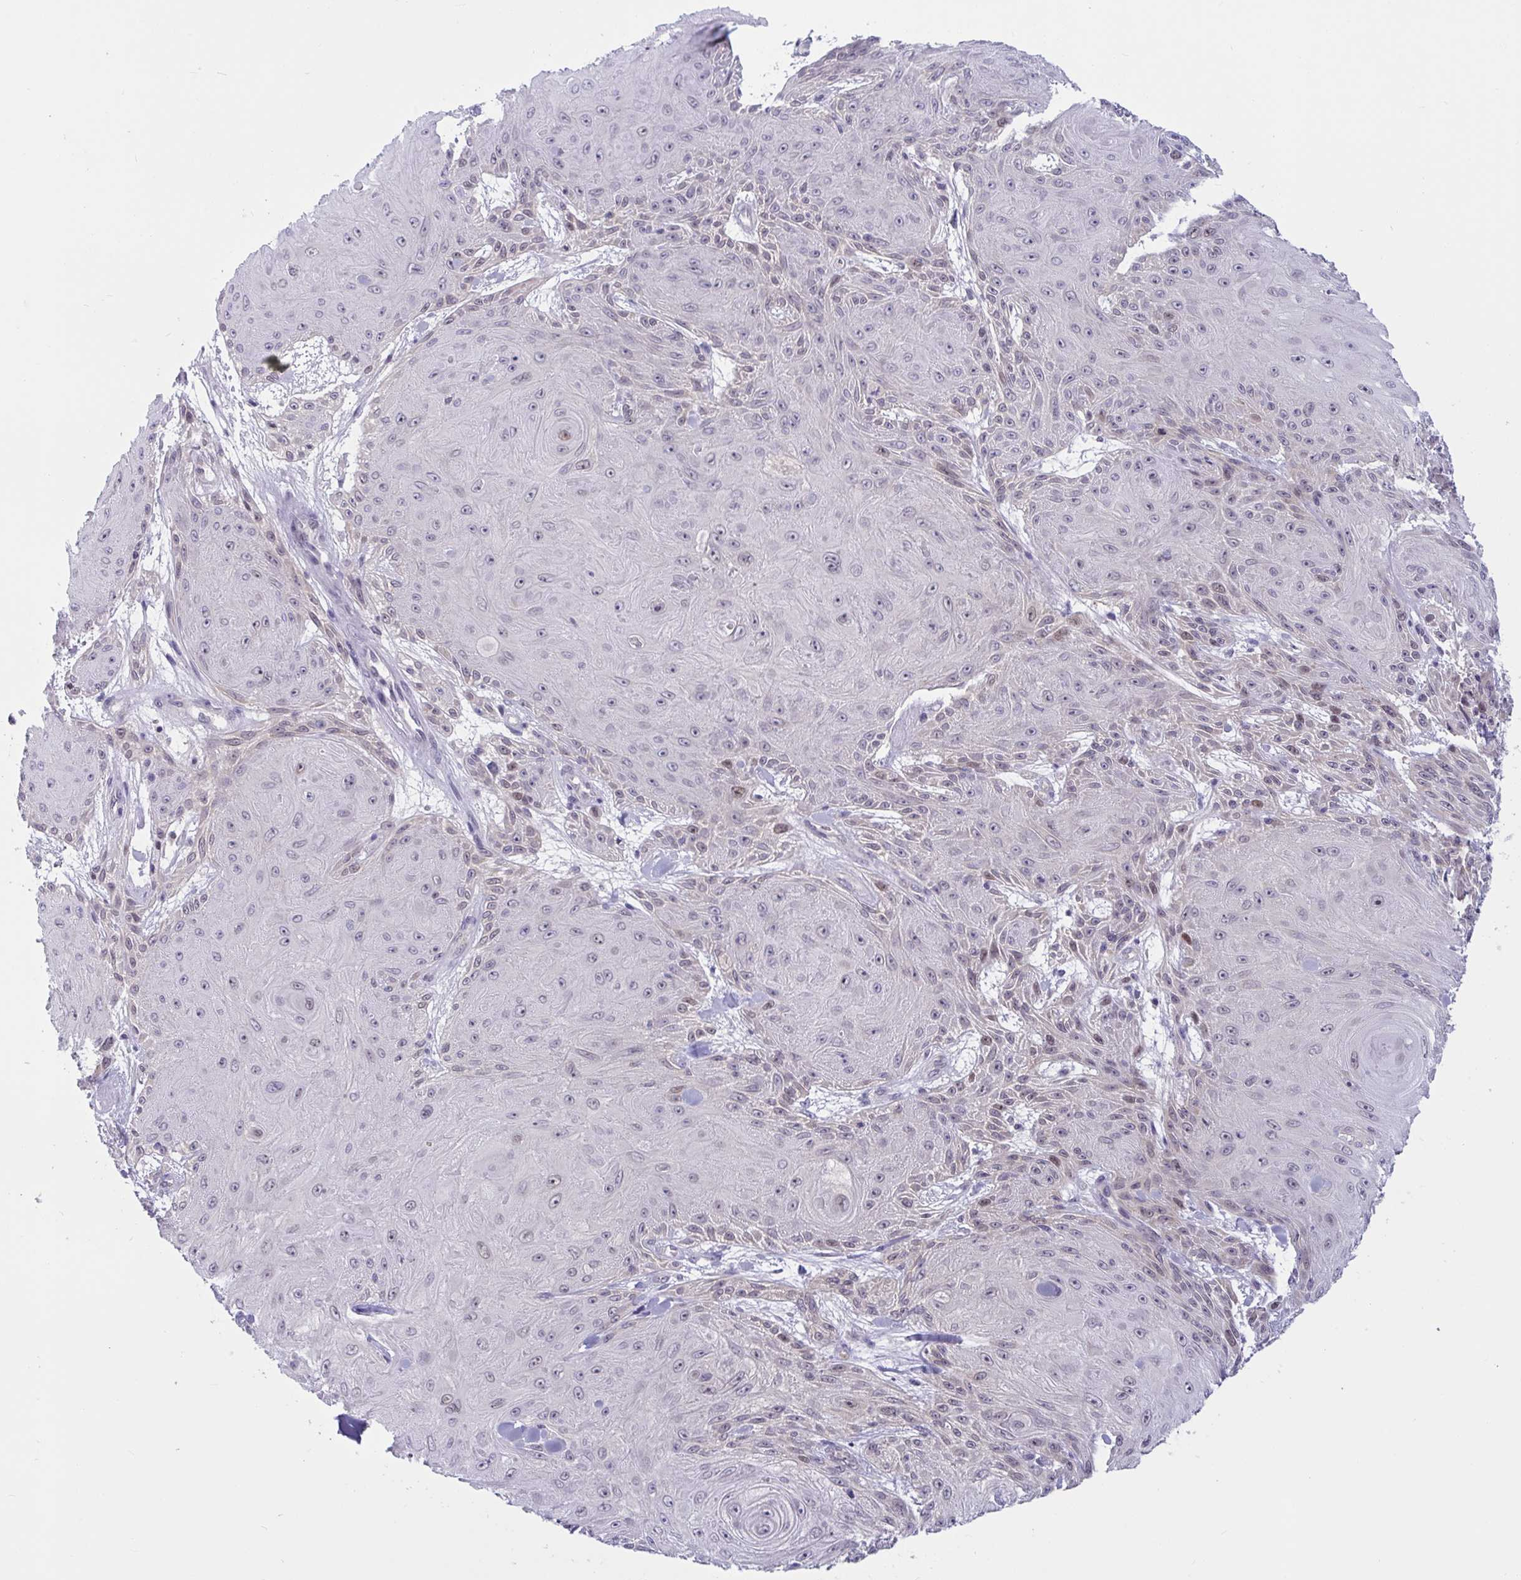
{"staining": {"intensity": "negative", "quantity": "none", "location": "none"}, "tissue": "skin cancer", "cell_type": "Tumor cells", "image_type": "cancer", "snomed": [{"axis": "morphology", "description": "Squamous cell carcinoma, NOS"}, {"axis": "topography", "description": "Skin"}], "caption": "A photomicrograph of human skin squamous cell carcinoma is negative for staining in tumor cells.", "gene": "TSN", "patient": {"sex": "male", "age": 88}}